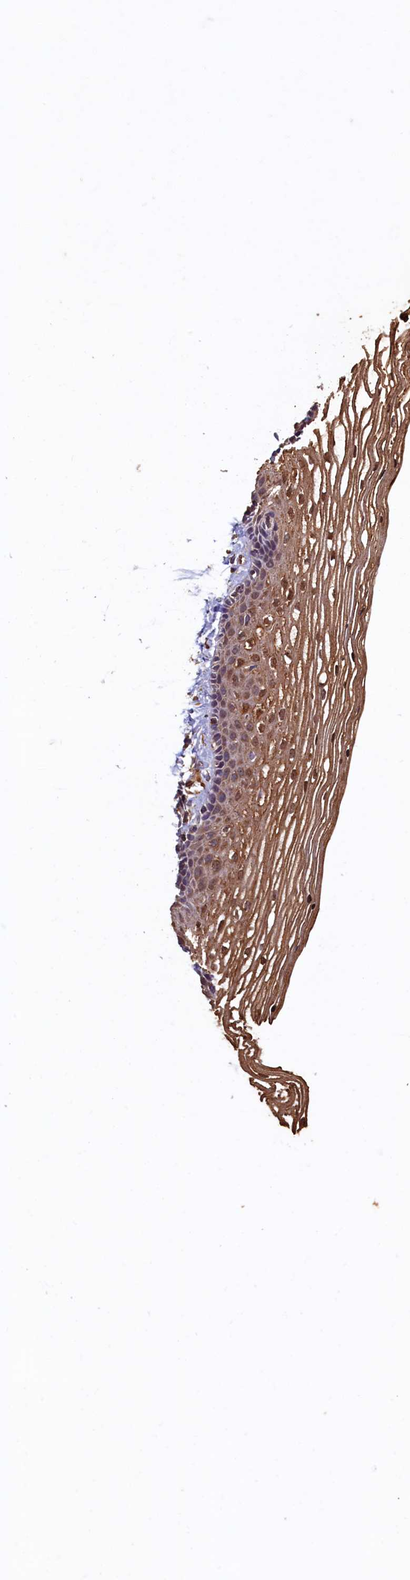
{"staining": {"intensity": "moderate", "quantity": ">75%", "location": "cytoplasmic/membranous,nuclear"}, "tissue": "vagina", "cell_type": "Squamous epithelial cells", "image_type": "normal", "snomed": [{"axis": "morphology", "description": "Normal tissue, NOS"}, {"axis": "topography", "description": "Vagina"}], "caption": "High-power microscopy captured an immunohistochemistry micrograph of unremarkable vagina, revealing moderate cytoplasmic/membranous,nuclear positivity in approximately >75% of squamous epithelial cells.", "gene": "CCDC102B", "patient": {"sex": "female", "age": 46}}